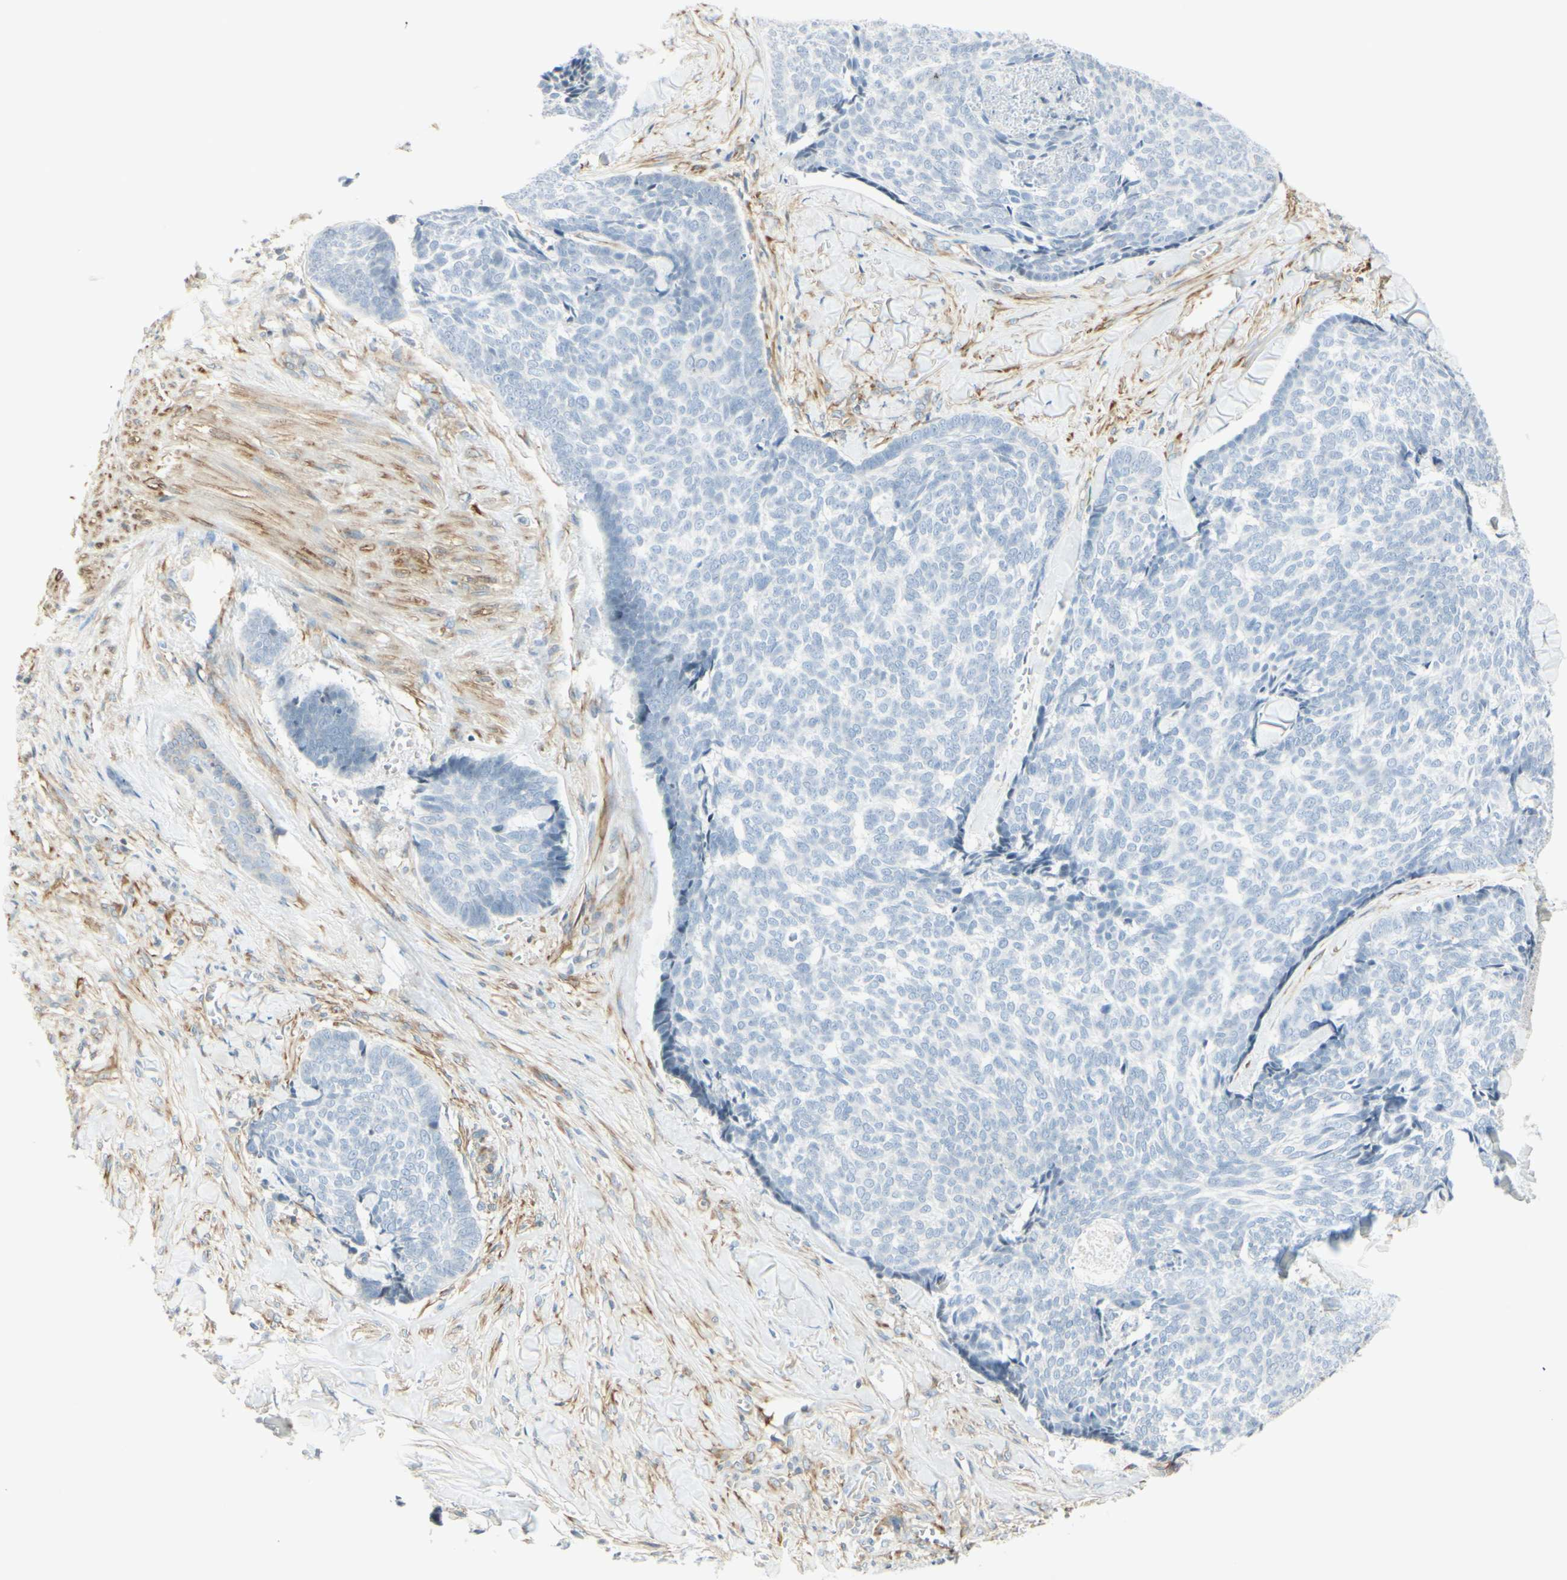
{"staining": {"intensity": "negative", "quantity": "none", "location": "none"}, "tissue": "skin cancer", "cell_type": "Tumor cells", "image_type": "cancer", "snomed": [{"axis": "morphology", "description": "Basal cell carcinoma"}, {"axis": "topography", "description": "Skin"}], "caption": "Tumor cells show no significant expression in skin cancer (basal cell carcinoma).", "gene": "MAP1B", "patient": {"sex": "male", "age": 84}}